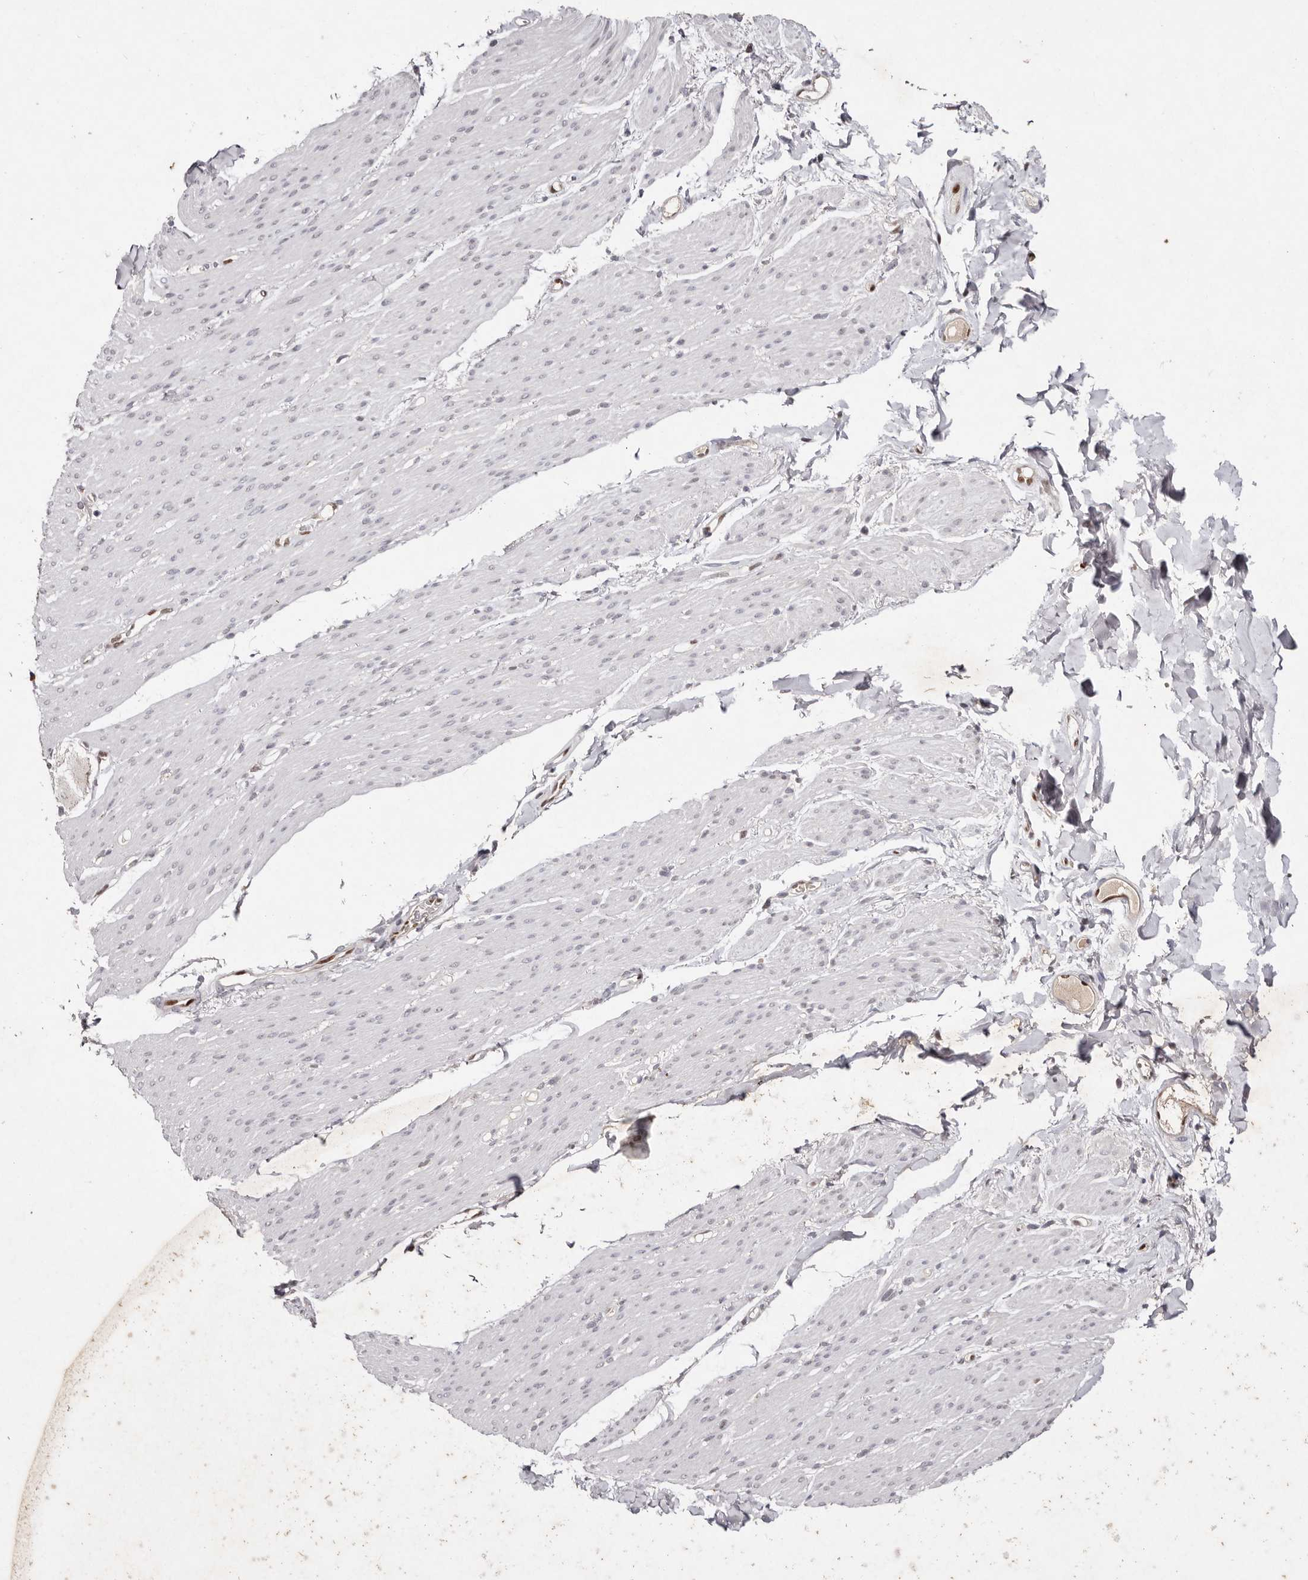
{"staining": {"intensity": "negative", "quantity": "none", "location": "none"}, "tissue": "smooth muscle", "cell_type": "Smooth muscle cells", "image_type": "normal", "snomed": [{"axis": "morphology", "description": "Normal tissue, NOS"}, {"axis": "topography", "description": "Colon"}, {"axis": "topography", "description": "Peripheral nerve tissue"}], "caption": "IHC of normal human smooth muscle reveals no positivity in smooth muscle cells.", "gene": "KLF7", "patient": {"sex": "female", "age": 61}}